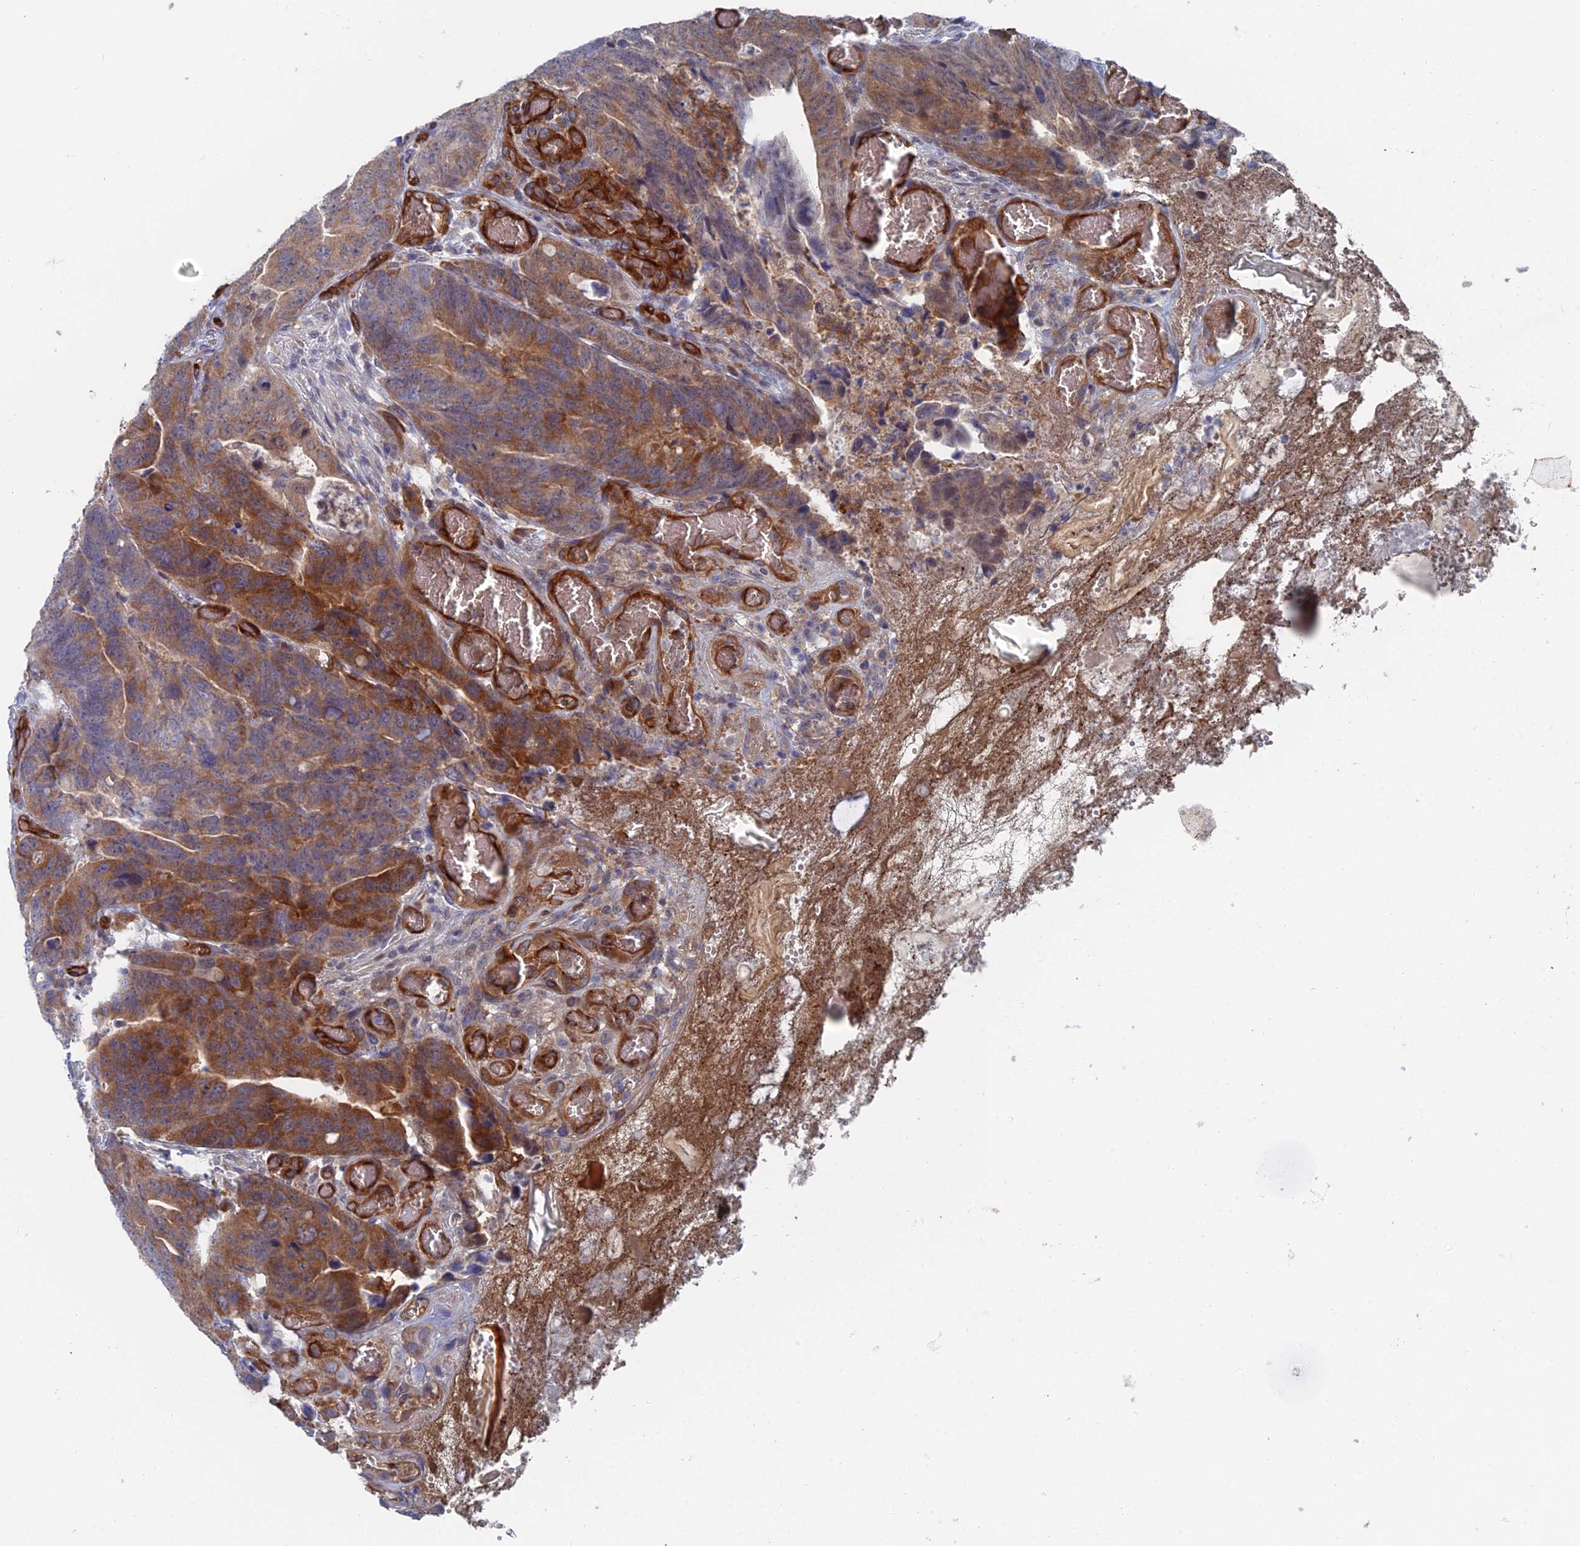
{"staining": {"intensity": "strong", "quantity": "25%-75%", "location": "cytoplasmic/membranous"}, "tissue": "colorectal cancer", "cell_type": "Tumor cells", "image_type": "cancer", "snomed": [{"axis": "morphology", "description": "Adenocarcinoma, NOS"}, {"axis": "topography", "description": "Colon"}], "caption": "This photomicrograph shows immunohistochemistry (IHC) staining of colorectal adenocarcinoma, with high strong cytoplasmic/membranous expression in approximately 25%-75% of tumor cells.", "gene": "ARAP3", "patient": {"sex": "female", "age": 82}}